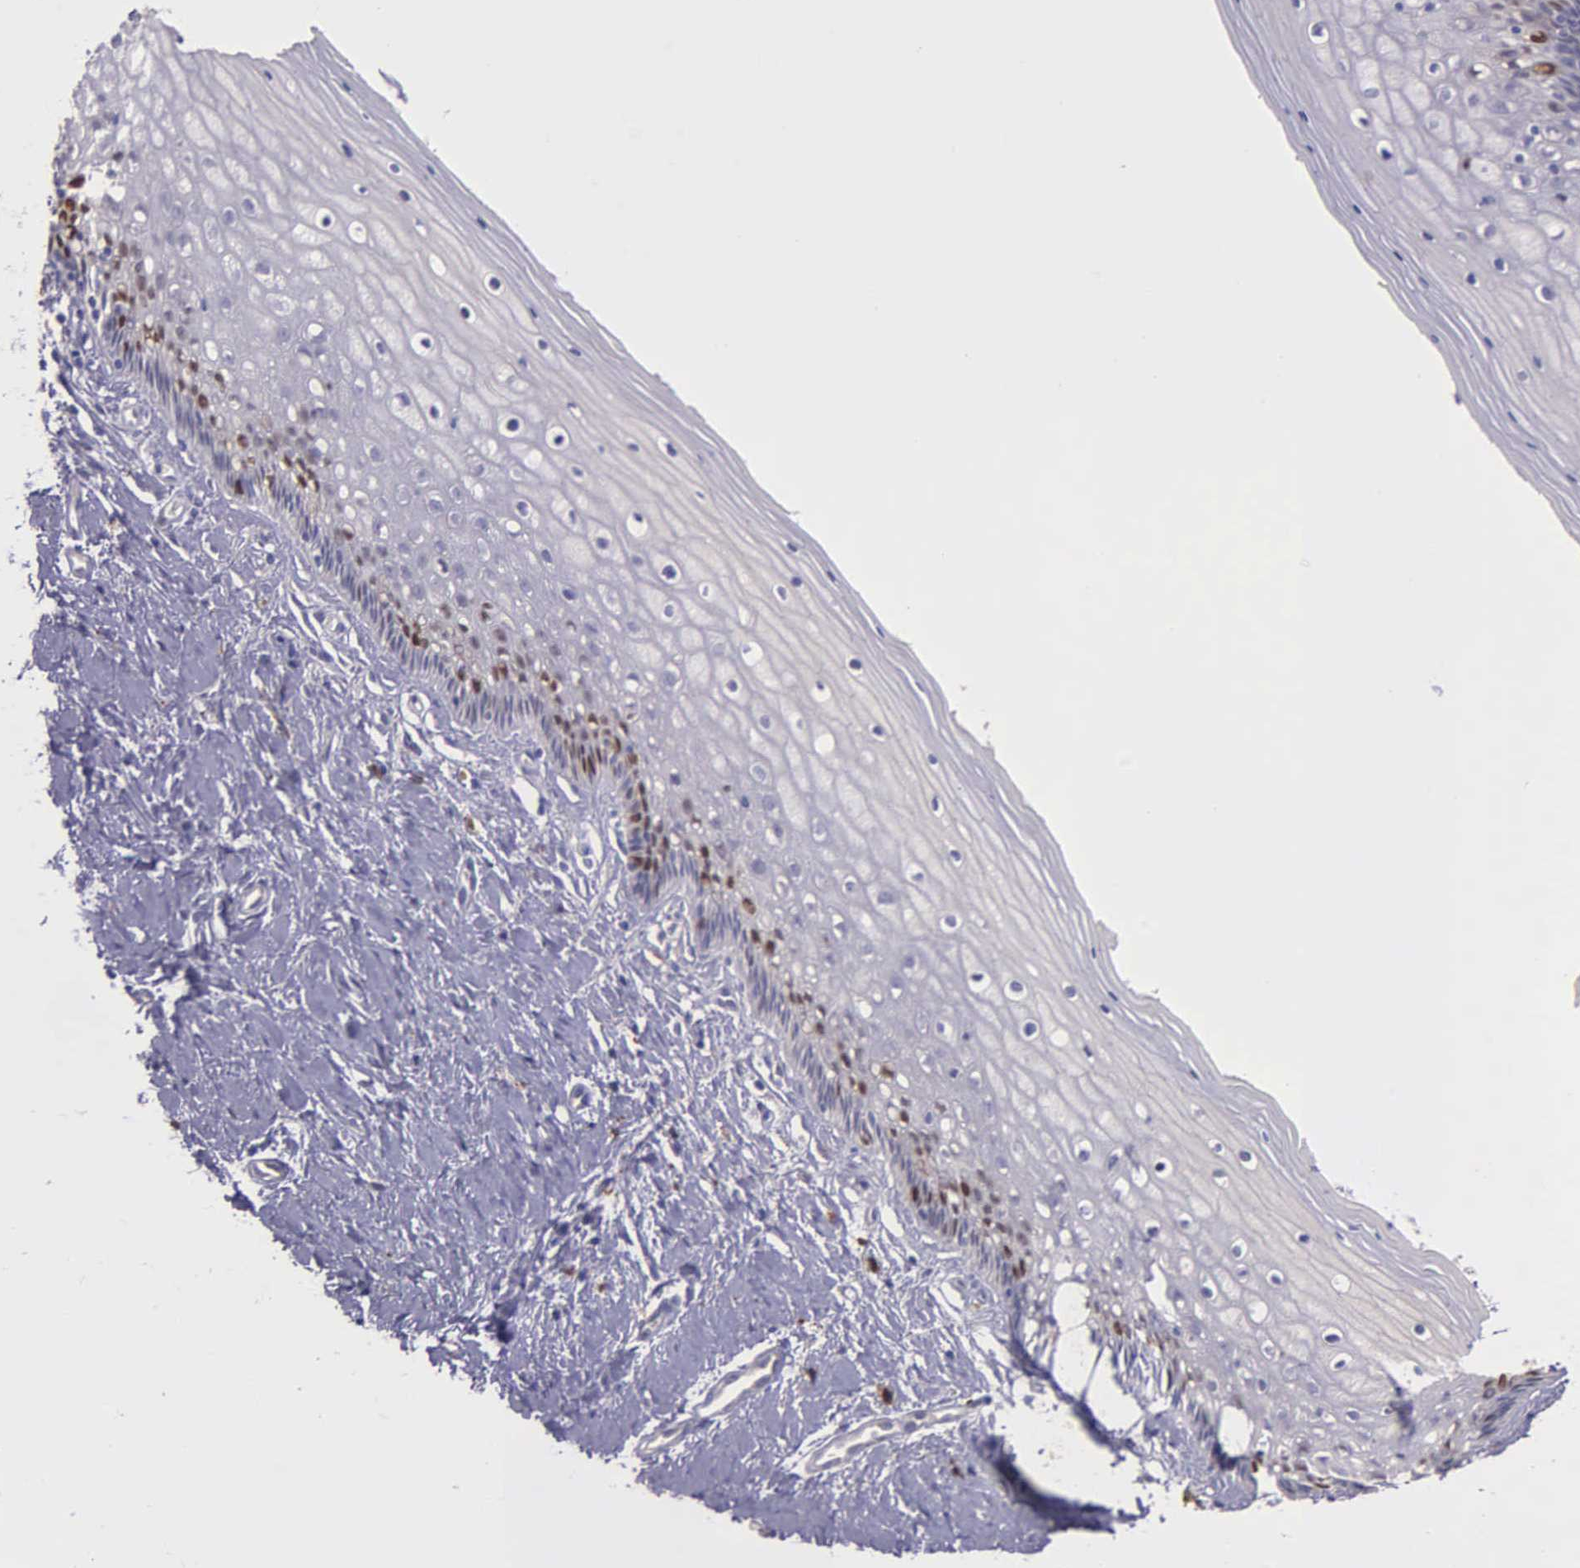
{"staining": {"intensity": "strong", "quantity": "<25%", "location": "nuclear"}, "tissue": "vagina", "cell_type": "Squamous epithelial cells", "image_type": "normal", "snomed": [{"axis": "morphology", "description": "Normal tissue, NOS"}, {"axis": "topography", "description": "Vagina"}], "caption": "Vagina stained with DAB immunohistochemistry (IHC) displays medium levels of strong nuclear staining in approximately <25% of squamous epithelial cells.", "gene": "MCM5", "patient": {"sex": "female", "age": 46}}